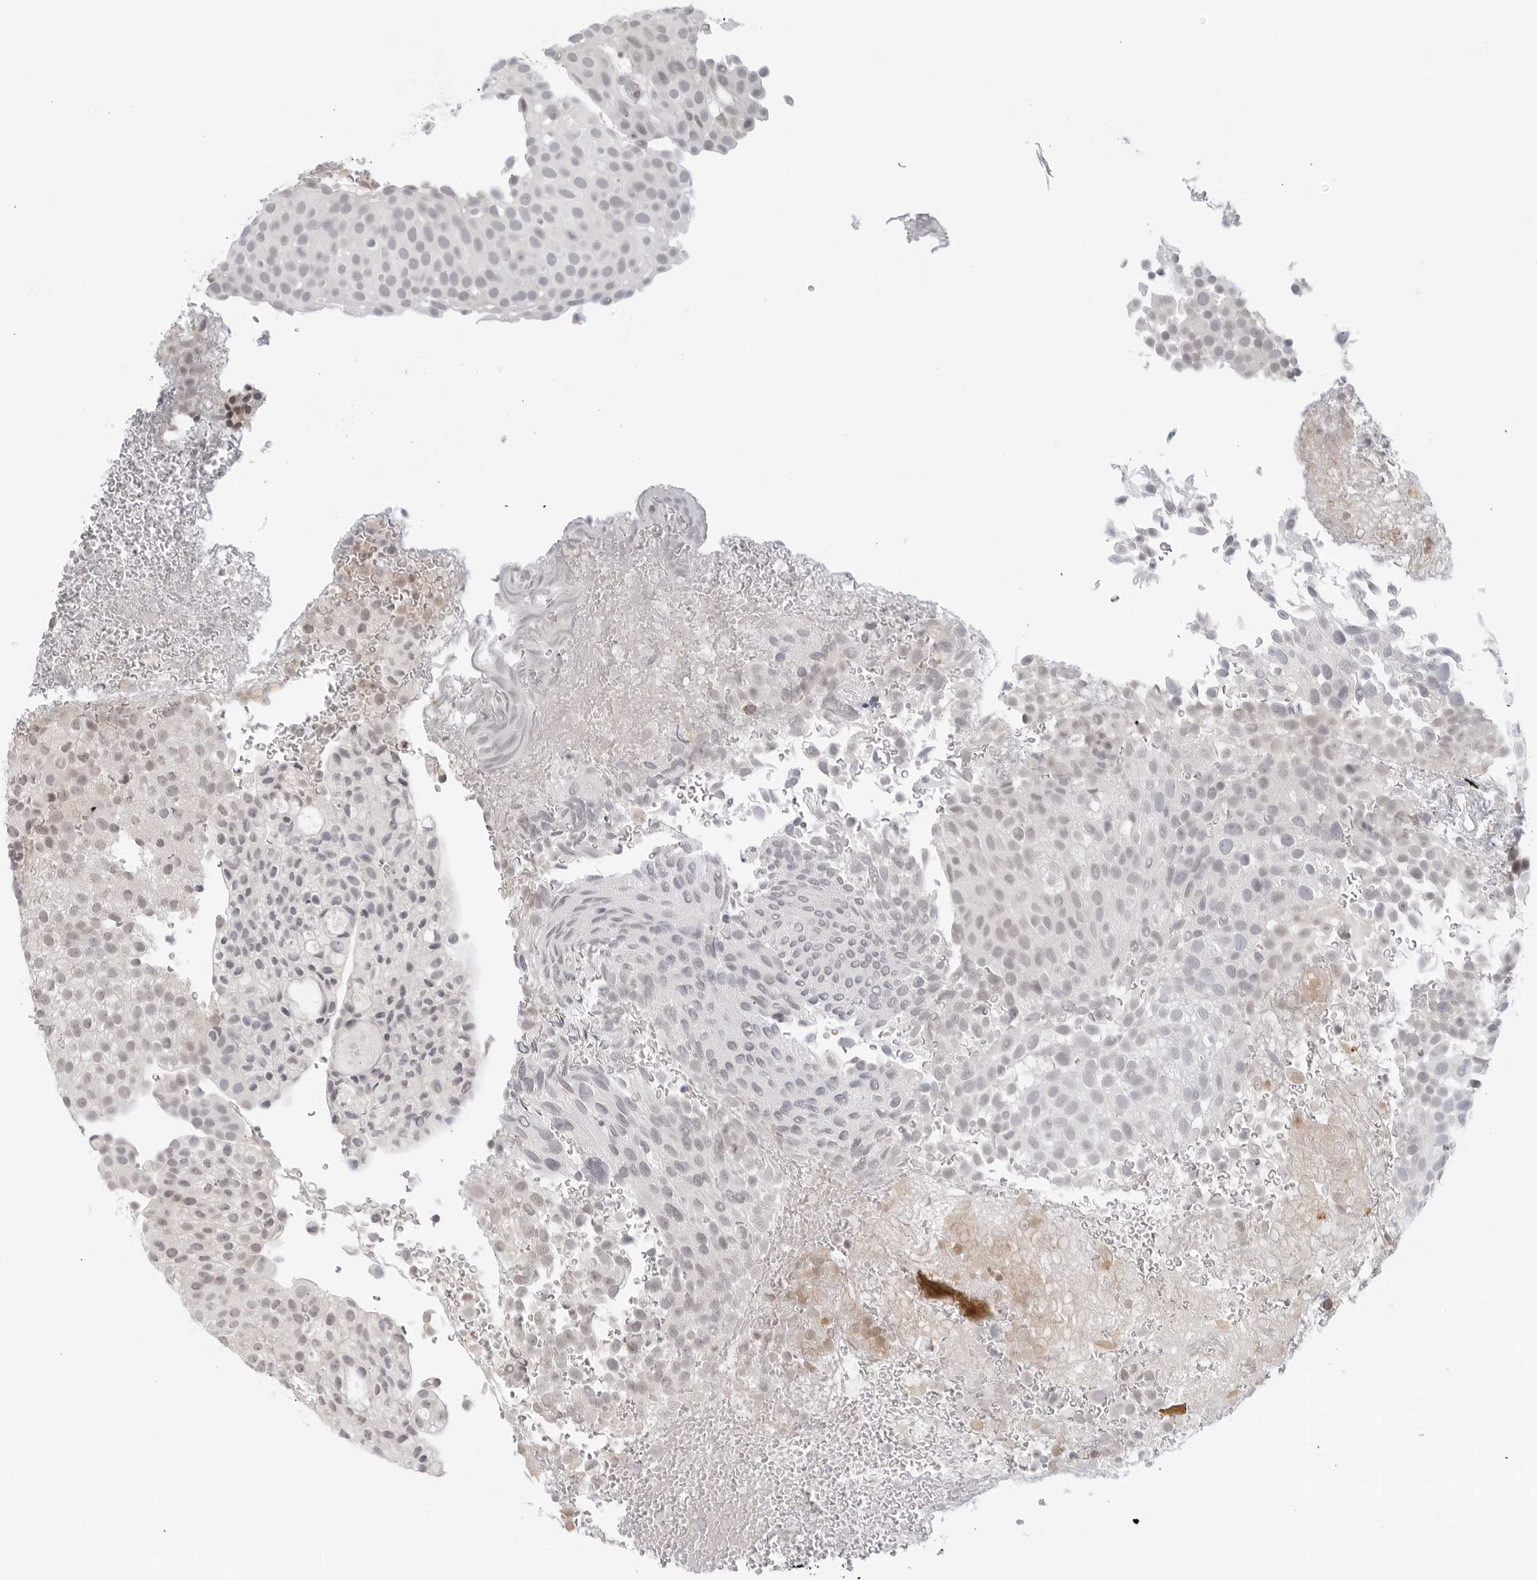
{"staining": {"intensity": "negative", "quantity": "none", "location": "none"}, "tissue": "urothelial cancer", "cell_type": "Tumor cells", "image_type": "cancer", "snomed": [{"axis": "morphology", "description": "Urothelial carcinoma, Low grade"}, {"axis": "topography", "description": "Urinary bladder"}], "caption": "Immunohistochemistry histopathology image of human urothelial cancer stained for a protein (brown), which shows no staining in tumor cells. Brightfield microscopy of IHC stained with DAB (3,3'-diaminobenzidine) (brown) and hematoxylin (blue), captured at high magnification.", "gene": "RAB11FIP3", "patient": {"sex": "male", "age": 78}}